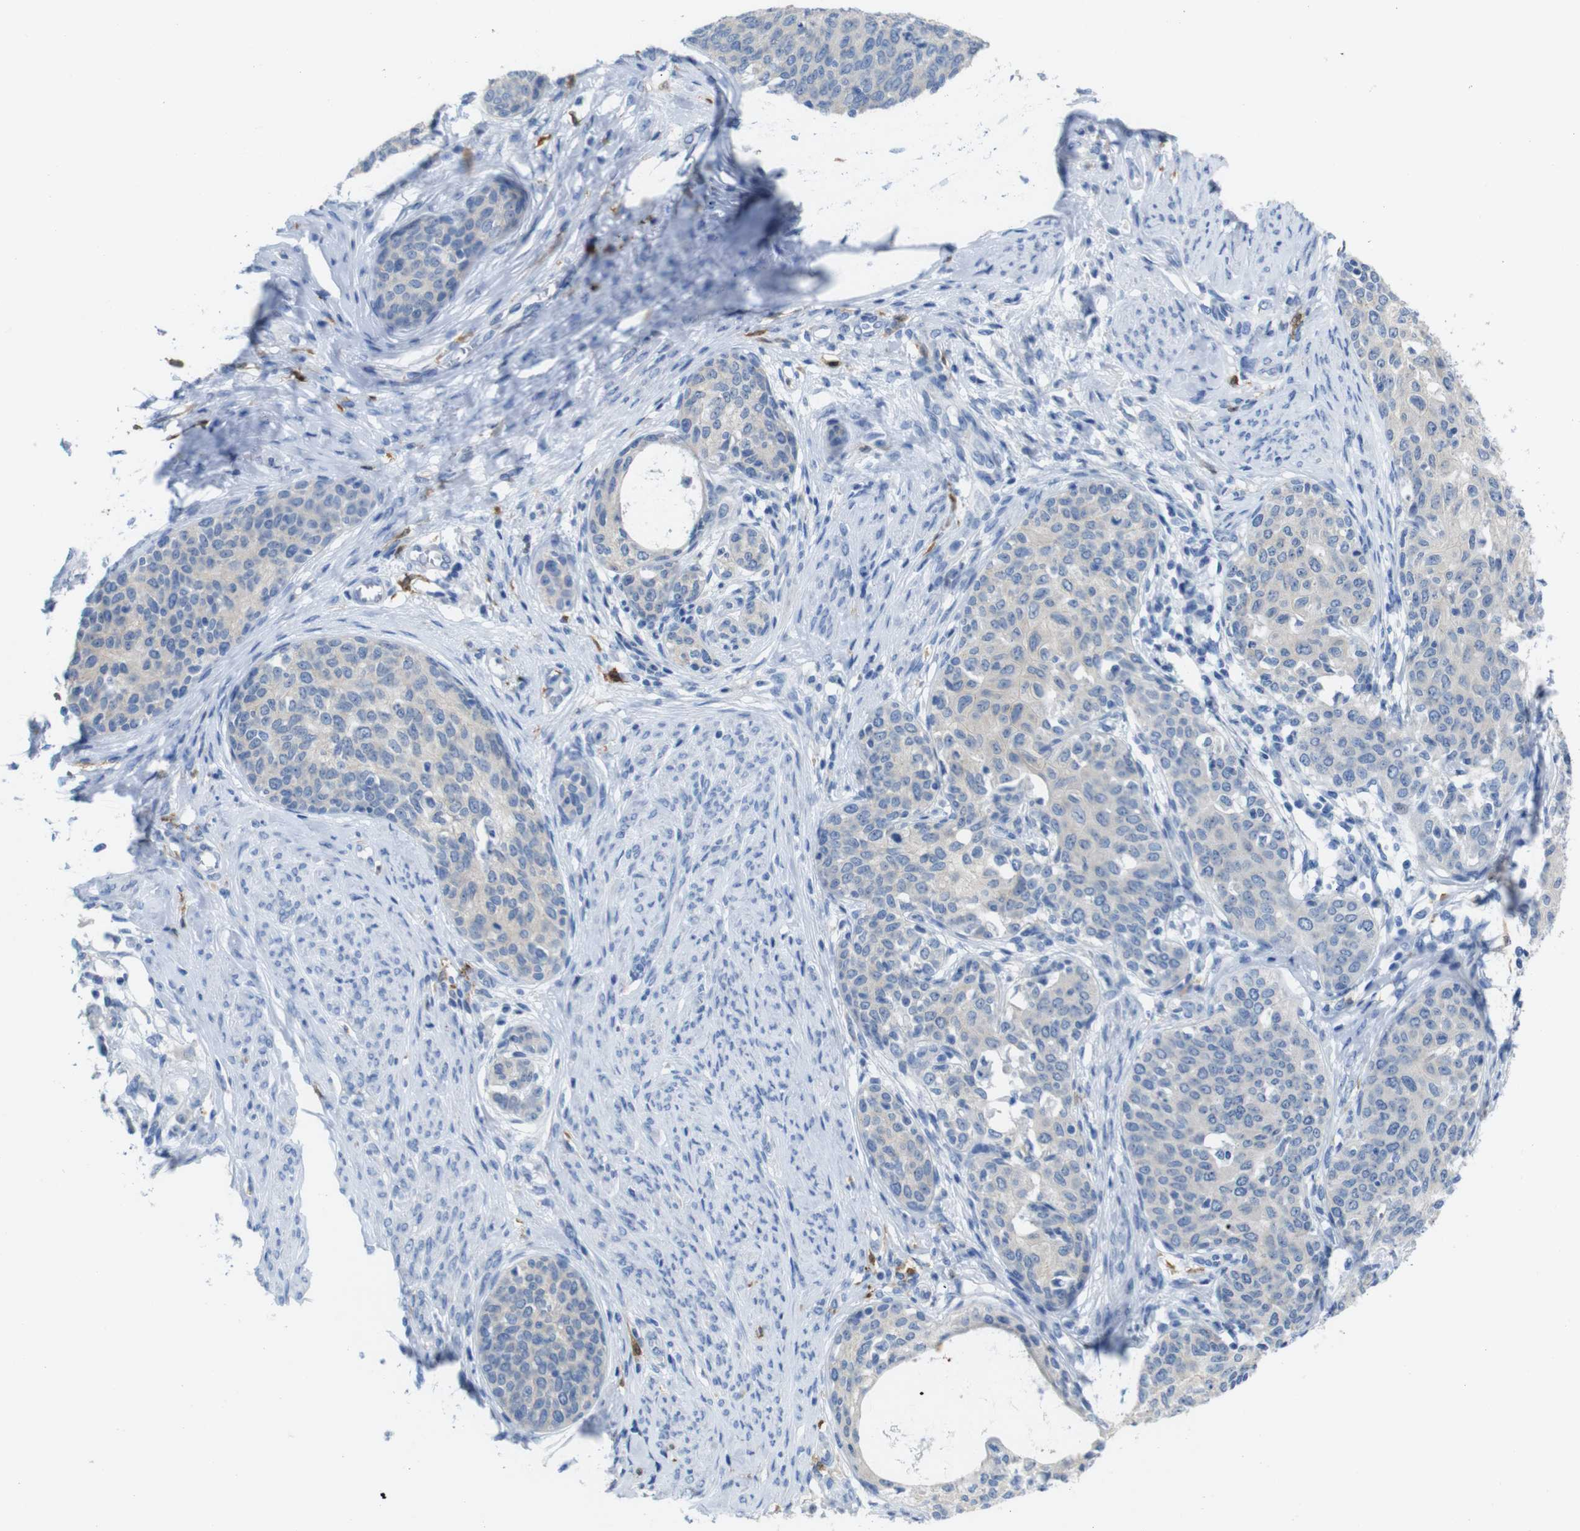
{"staining": {"intensity": "negative", "quantity": "none", "location": "none"}, "tissue": "cervical cancer", "cell_type": "Tumor cells", "image_type": "cancer", "snomed": [{"axis": "morphology", "description": "Squamous cell carcinoma, NOS"}, {"axis": "morphology", "description": "Adenocarcinoma, NOS"}, {"axis": "topography", "description": "Cervix"}], "caption": "Immunohistochemical staining of cervical cancer (adenocarcinoma) reveals no significant positivity in tumor cells.", "gene": "C1orf210", "patient": {"sex": "female", "age": 52}}